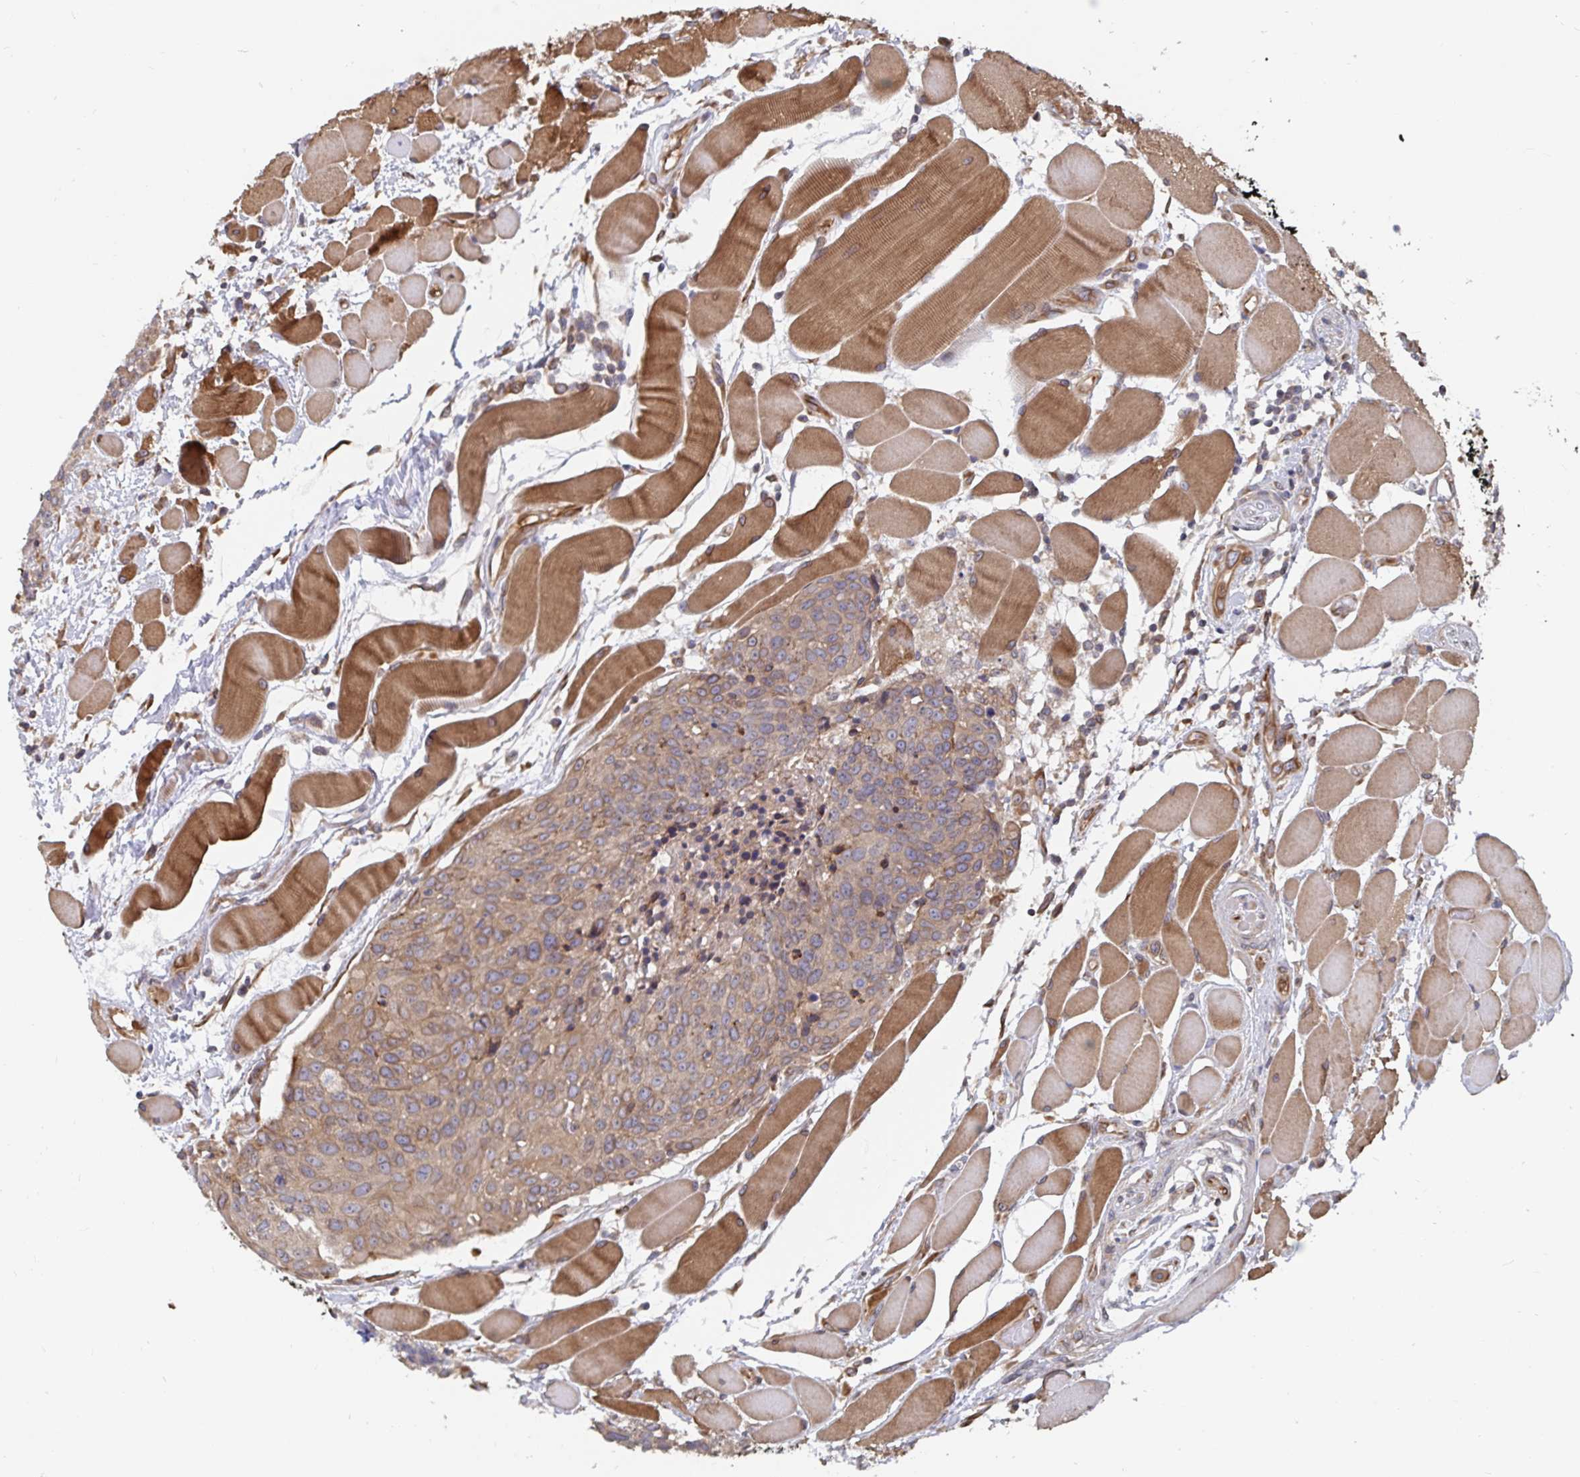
{"staining": {"intensity": "weak", "quantity": ">75%", "location": "cytoplasmic/membranous"}, "tissue": "head and neck cancer", "cell_type": "Tumor cells", "image_type": "cancer", "snomed": [{"axis": "morphology", "description": "Squamous cell carcinoma, NOS"}, {"axis": "topography", "description": "Oral tissue"}, {"axis": "topography", "description": "Head-Neck"}], "caption": "Protein staining of head and neck squamous cell carcinoma tissue demonstrates weak cytoplasmic/membranous expression in approximately >75% of tumor cells. The staining is performed using DAB (3,3'-diaminobenzidine) brown chromogen to label protein expression. The nuclei are counter-stained blue using hematoxylin.", "gene": "BCAP29", "patient": {"sex": "male", "age": 64}}